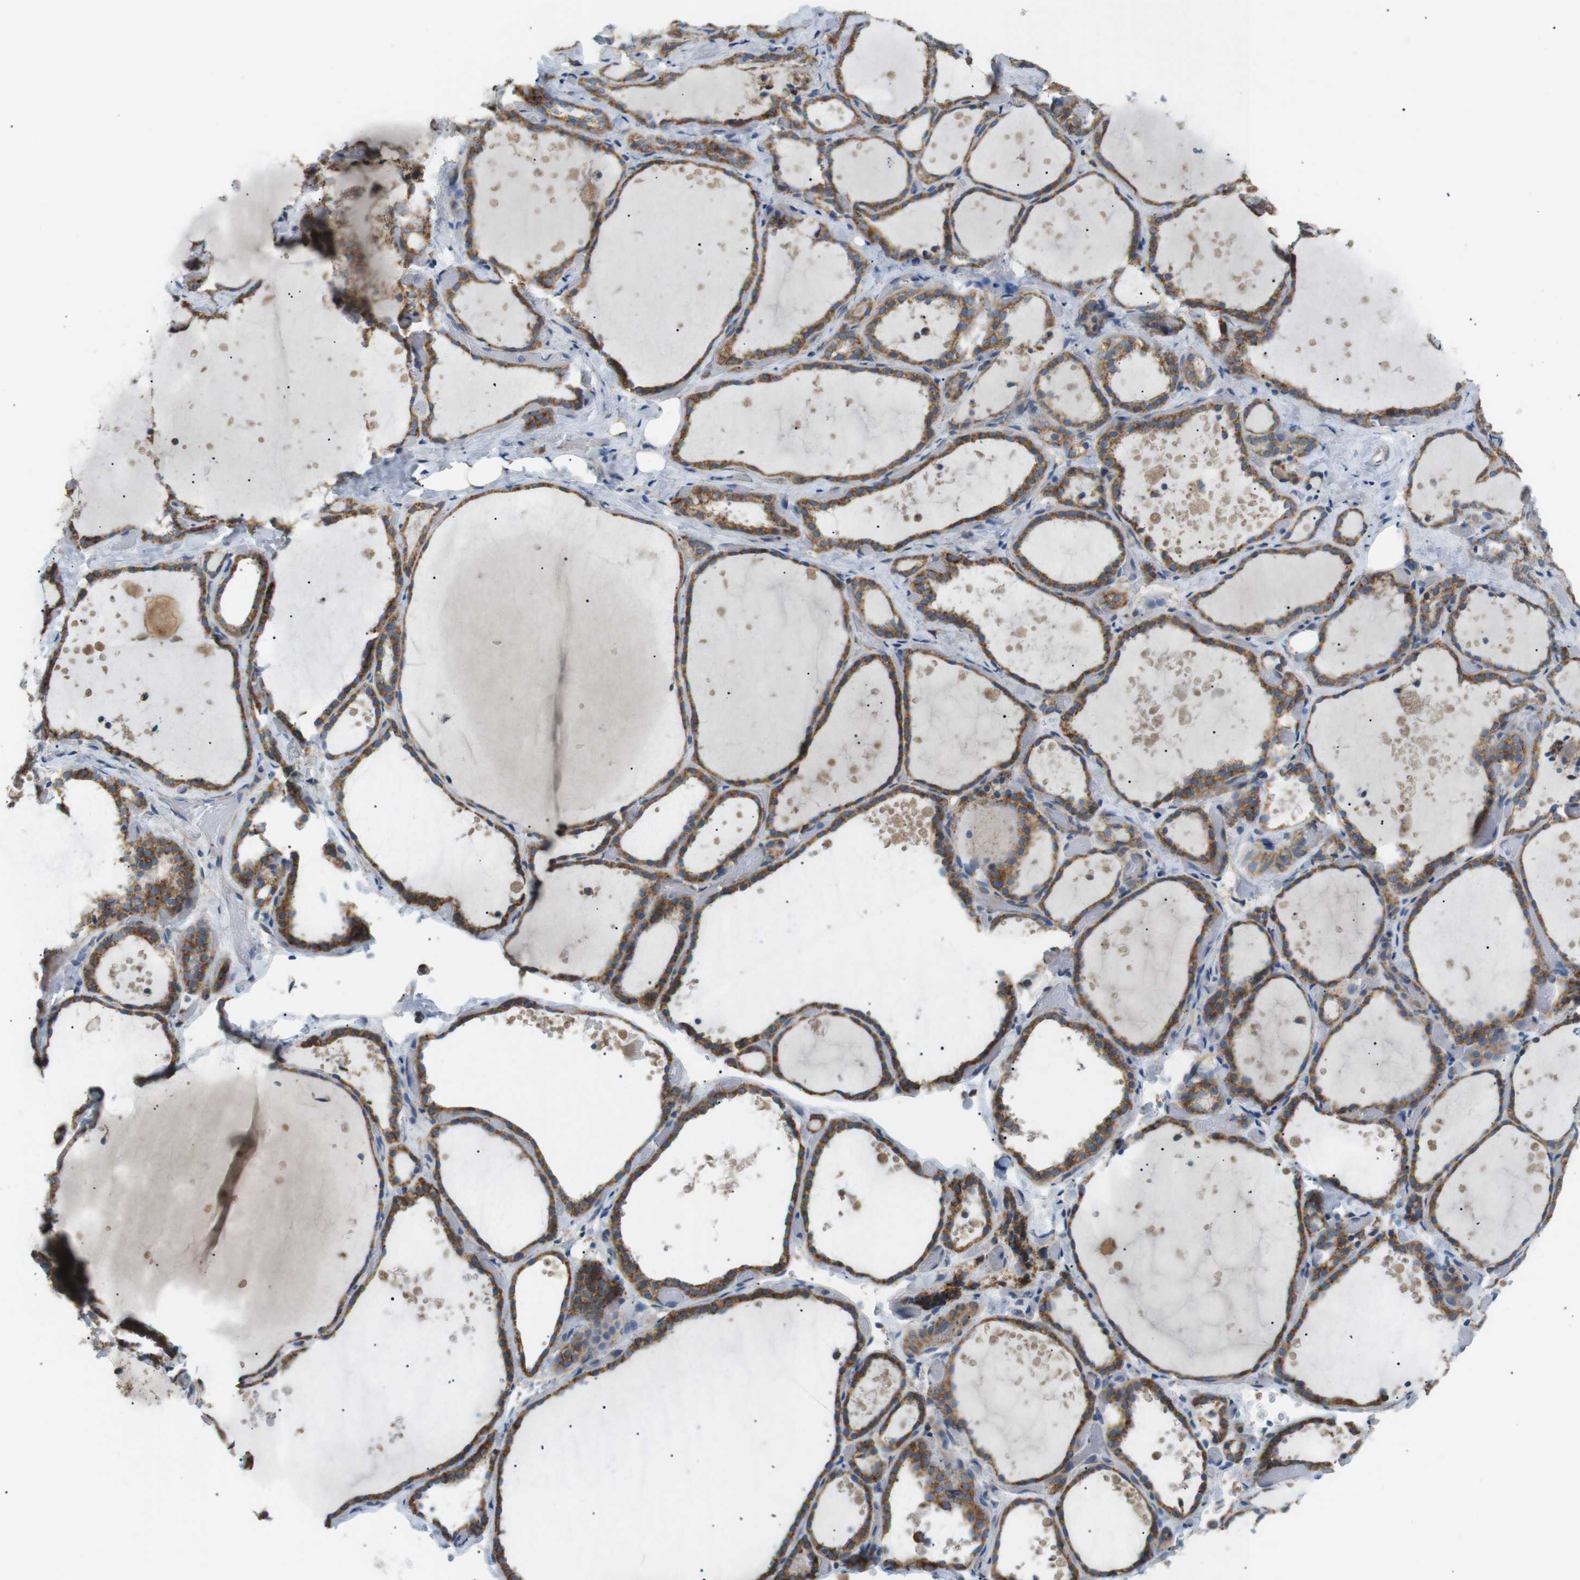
{"staining": {"intensity": "moderate", "quantity": ">75%", "location": "cytoplasmic/membranous"}, "tissue": "thyroid gland", "cell_type": "Glandular cells", "image_type": "normal", "snomed": [{"axis": "morphology", "description": "Normal tissue, NOS"}, {"axis": "topography", "description": "Thyroid gland"}], "caption": "Normal thyroid gland was stained to show a protein in brown. There is medium levels of moderate cytoplasmic/membranous expression in approximately >75% of glandular cells.", "gene": "MTARC2", "patient": {"sex": "female", "age": 44}}